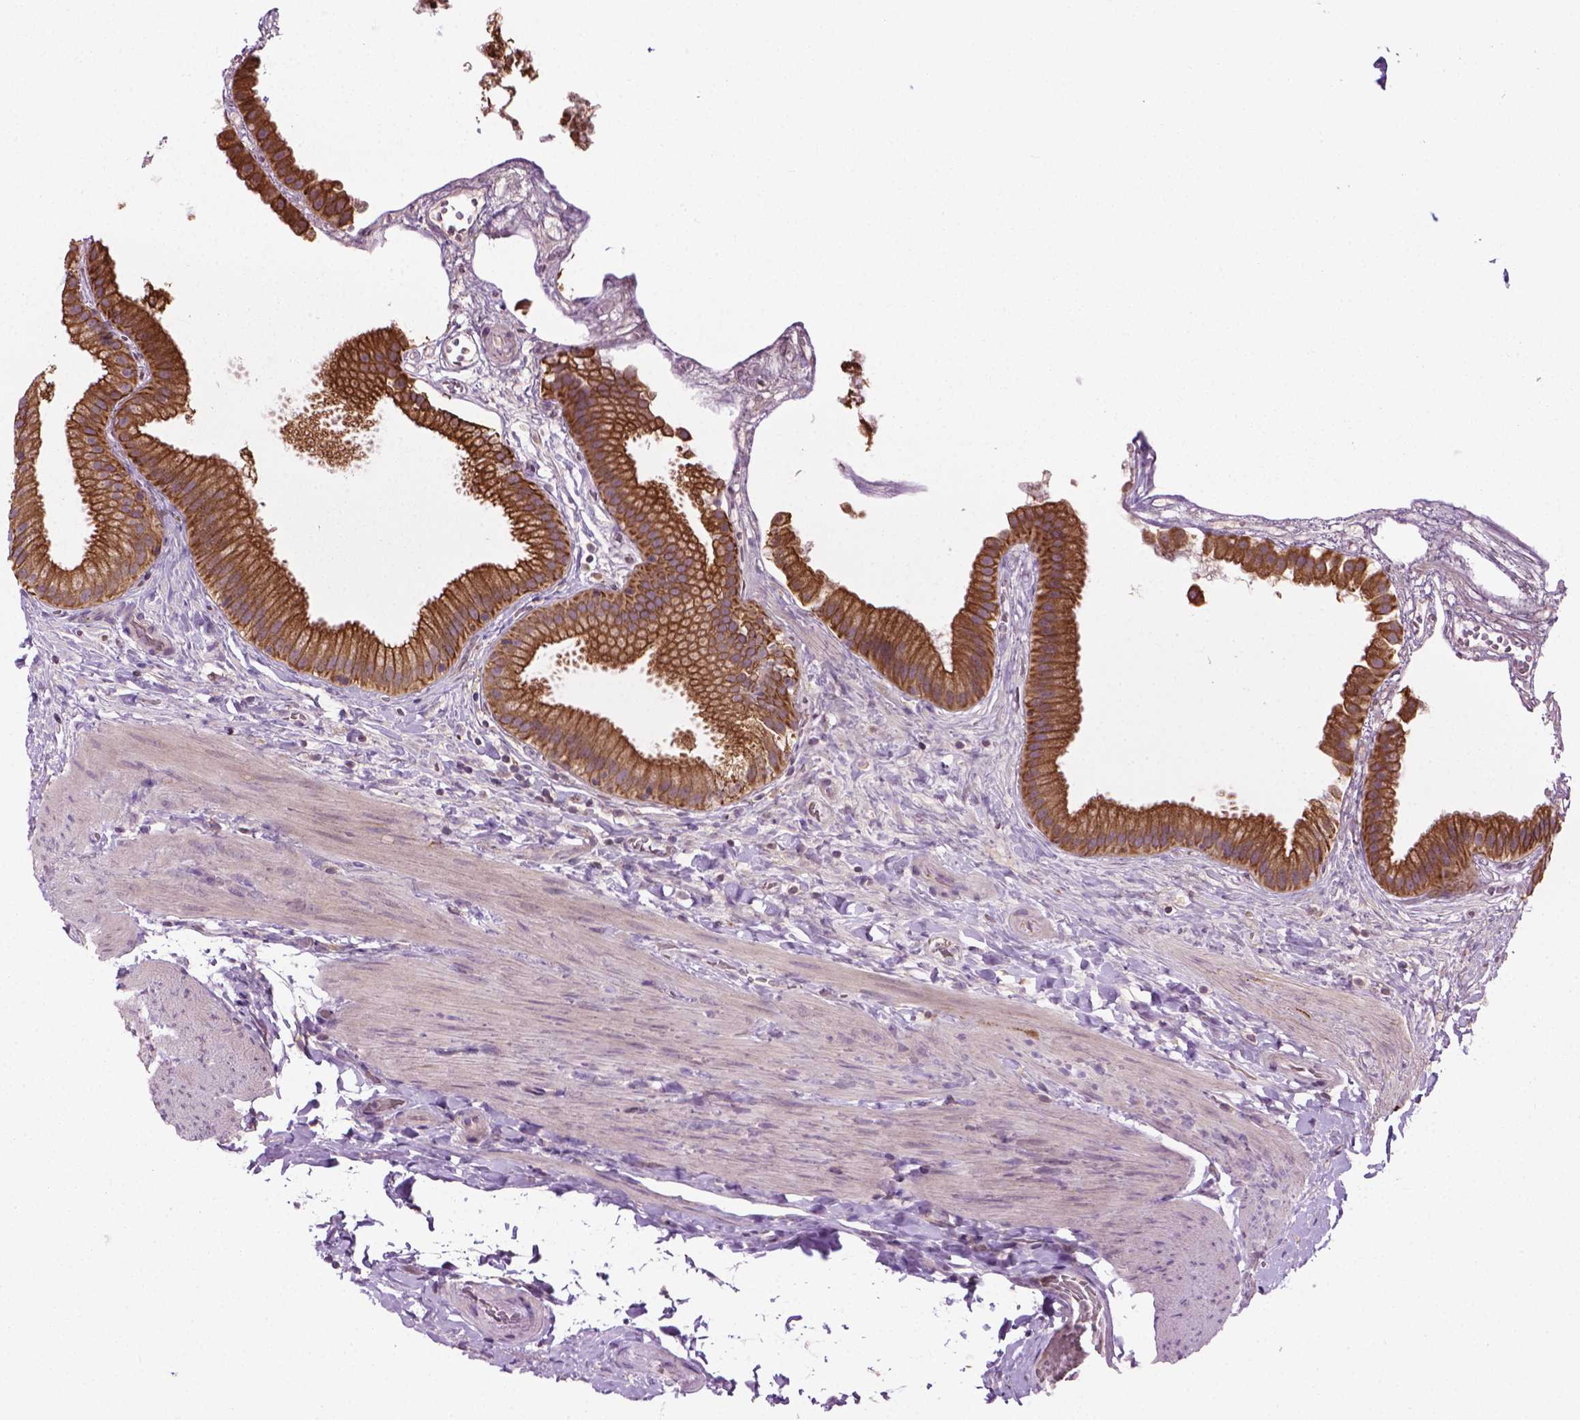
{"staining": {"intensity": "strong", "quantity": ">75%", "location": "cytoplasmic/membranous"}, "tissue": "gallbladder", "cell_type": "Glandular cells", "image_type": "normal", "snomed": [{"axis": "morphology", "description": "Normal tissue, NOS"}, {"axis": "topography", "description": "Gallbladder"}], "caption": "IHC of benign gallbladder exhibits high levels of strong cytoplasmic/membranous expression in approximately >75% of glandular cells. (Brightfield microscopy of DAB IHC at high magnification).", "gene": "MZT1", "patient": {"sex": "female", "age": 63}}